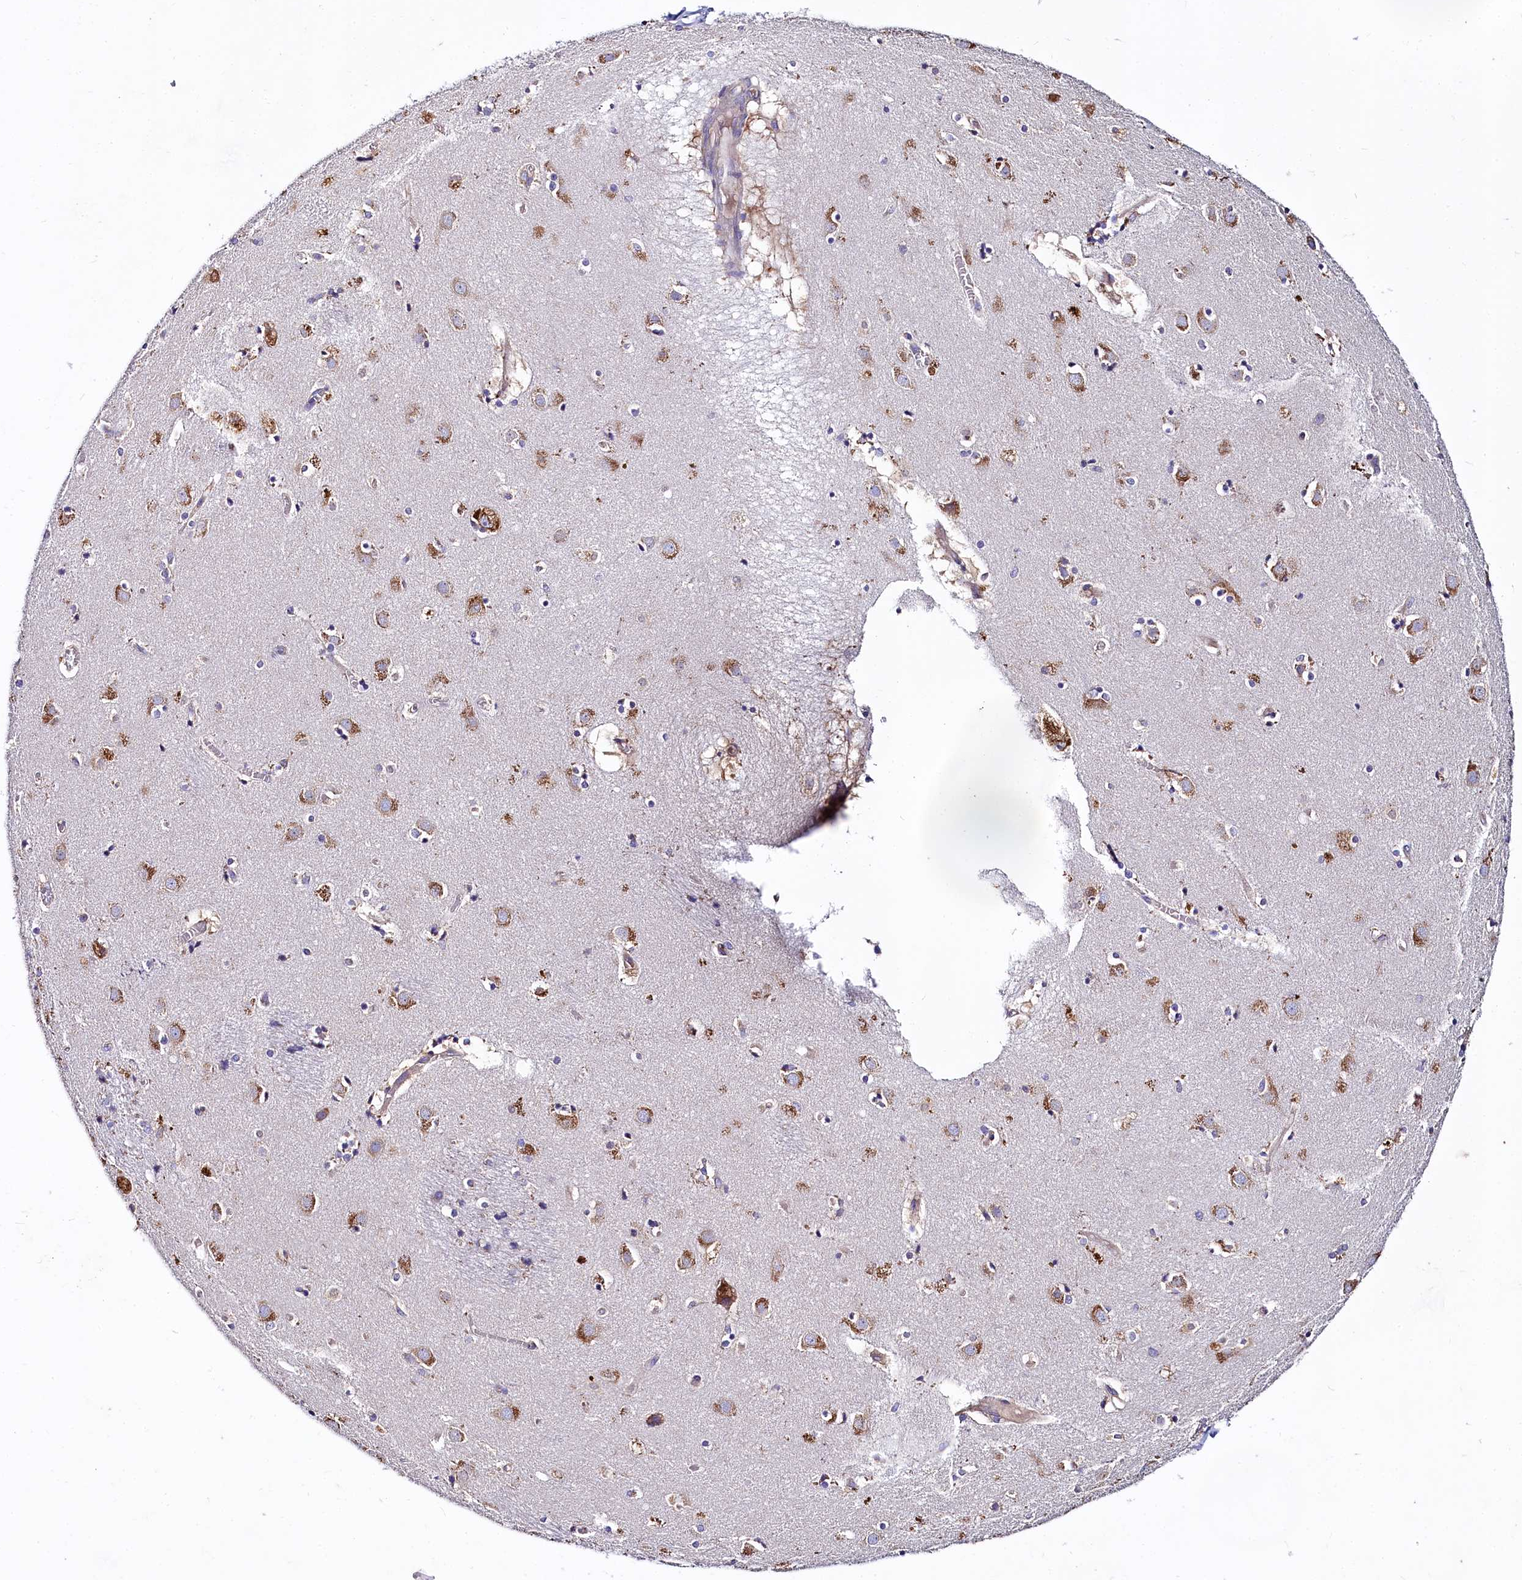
{"staining": {"intensity": "weak", "quantity": "<25%", "location": "cytoplasmic/membranous"}, "tissue": "caudate", "cell_type": "Glial cells", "image_type": "normal", "snomed": [{"axis": "morphology", "description": "Normal tissue, NOS"}, {"axis": "topography", "description": "Lateral ventricle wall"}], "caption": "Immunohistochemistry micrograph of normal human caudate stained for a protein (brown), which reveals no staining in glial cells.", "gene": "QARS1", "patient": {"sex": "male", "age": 70}}